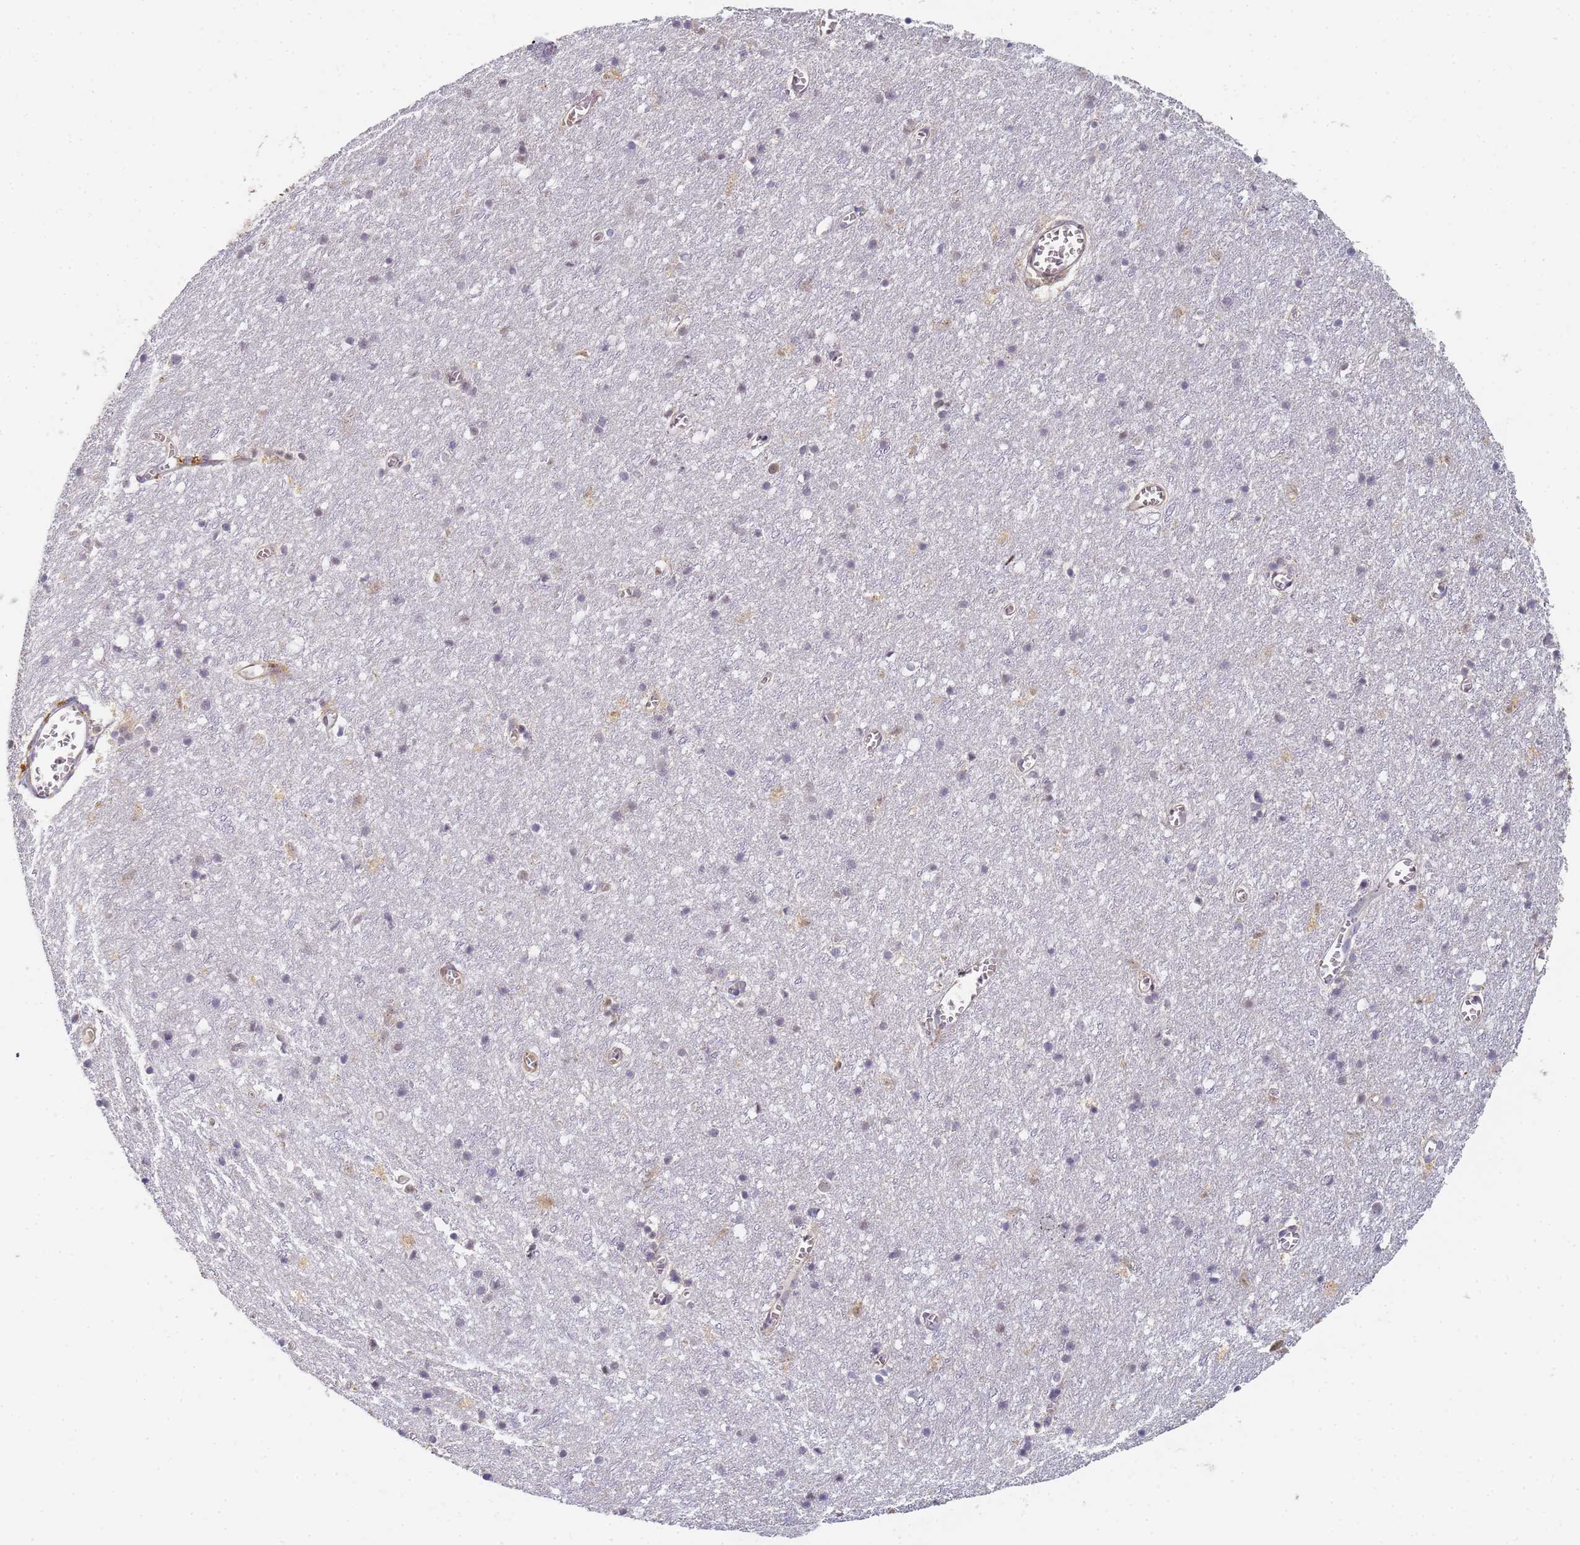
{"staining": {"intensity": "weak", "quantity": "25%-75%", "location": "cytoplasmic/membranous,nuclear"}, "tissue": "cerebral cortex", "cell_type": "Endothelial cells", "image_type": "normal", "snomed": [{"axis": "morphology", "description": "Normal tissue, NOS"}, {"axis": "topography", "description": "Cerebral cortex"}], "caption": "Immunohistochemical staining of unremarkable human cerebral cortex shows weak cytoplasmic/membranous,nuclear protein staining in approximately 25%-75% of endothelial cells.", "gene": "HMCES", "patient": {"sex": "female", "age": 64}}